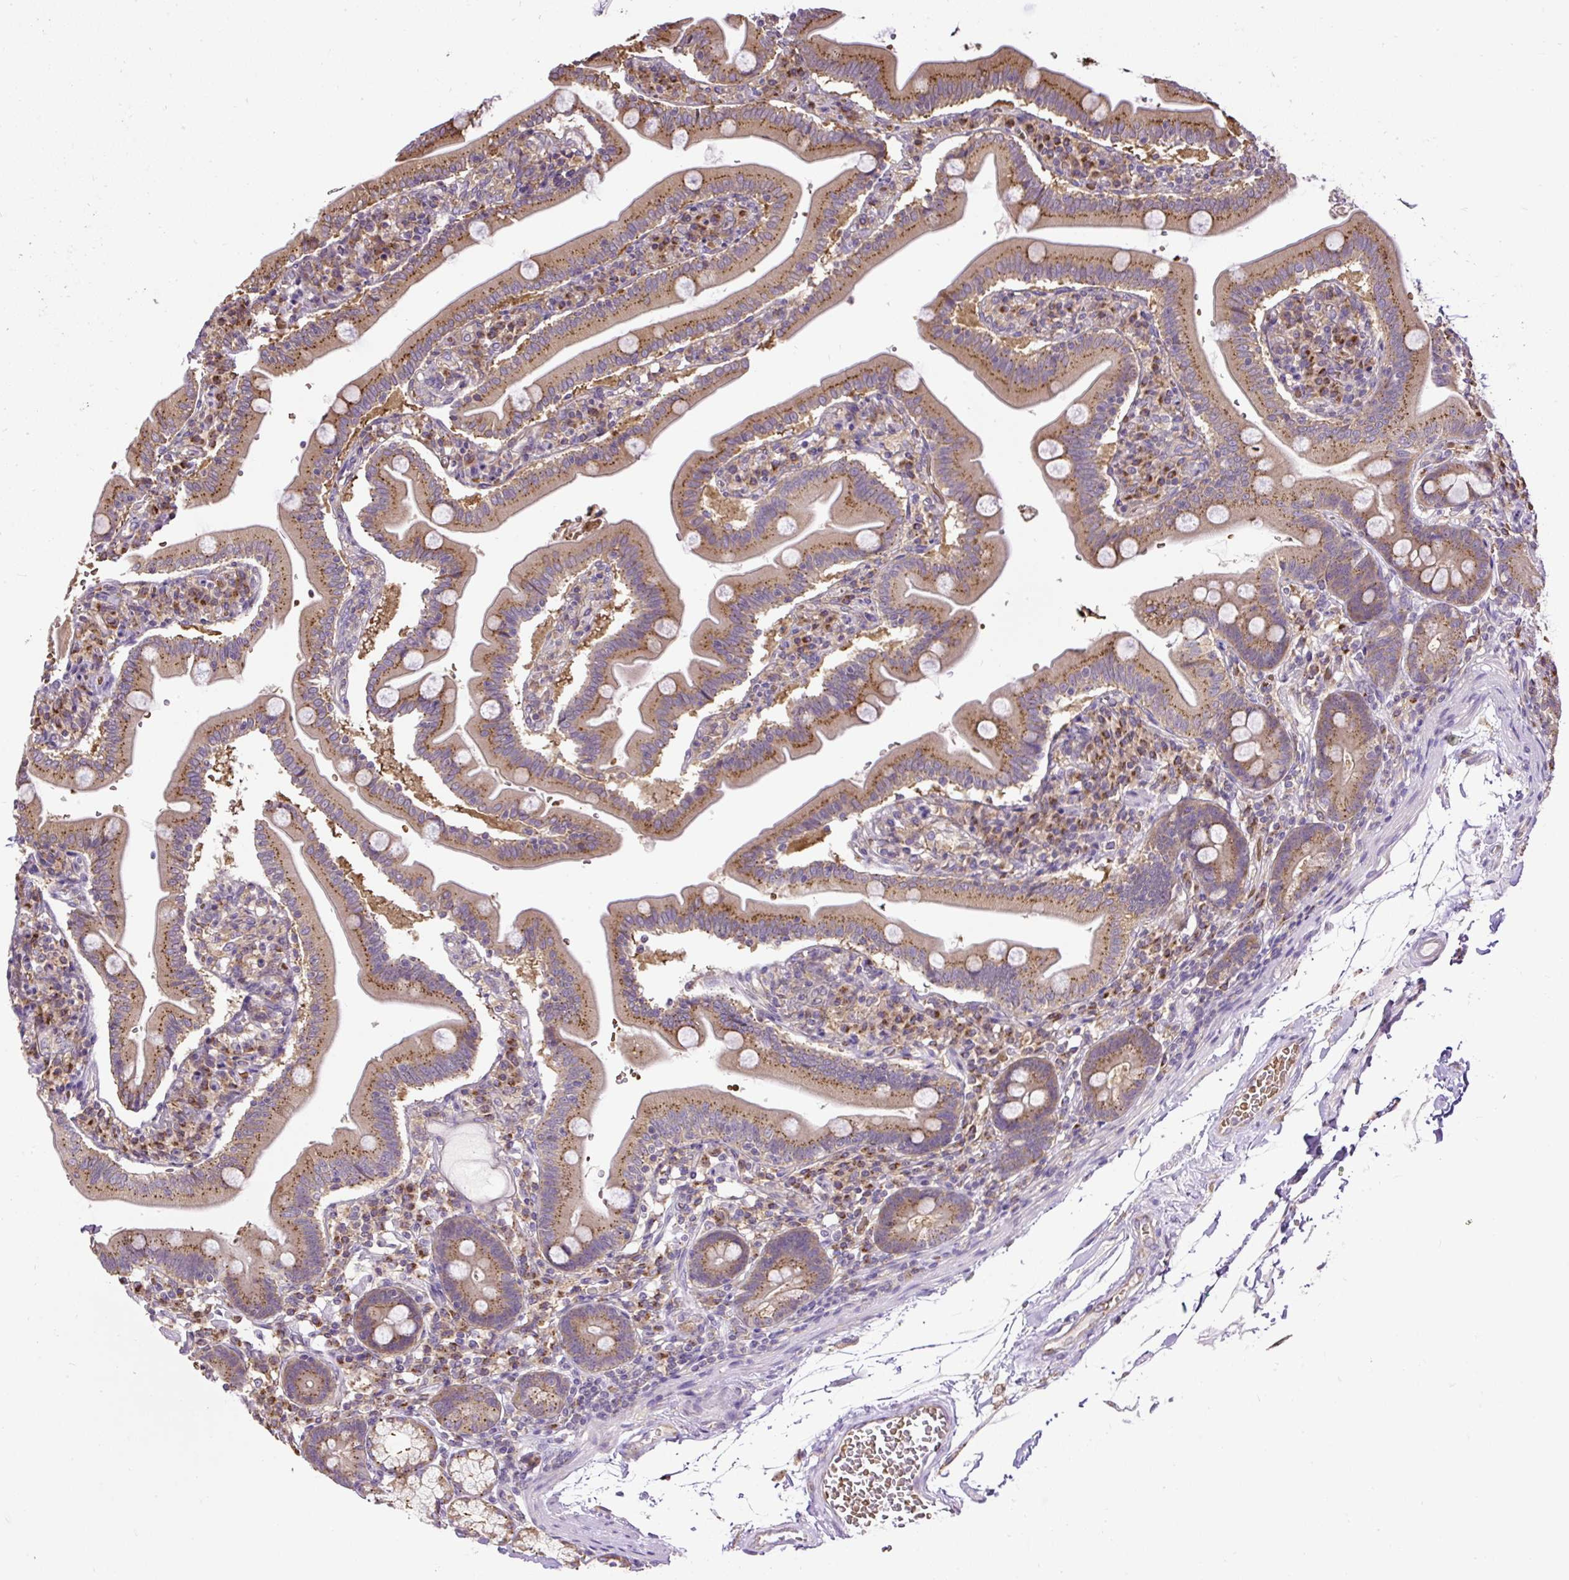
{"staining": {"intensity": "moderate", "quantity": ">75%", "location": "cytoplasmic/membranous"}, "tissue": "duodenum", "cell_type": "Glandular cells", "image_type": "normal", "snomed": [{"axis": "morphology", "description": "Normal tissue, NOS"}, {"axis": "topography", "description": "Duodenum"}], "caption": "Immunohistochemistry (DAB (3,3'-diaminobenzidine)) staining of benign duodenum reveals moderate cytoplasmic/membranous protein expression in about >75% of glandular cells. Immunohistochemistry stains the protein in brown and the nuclei are stained blue.", "gene": "SMC4", "patient": {"sex": "female", "age": 67}}